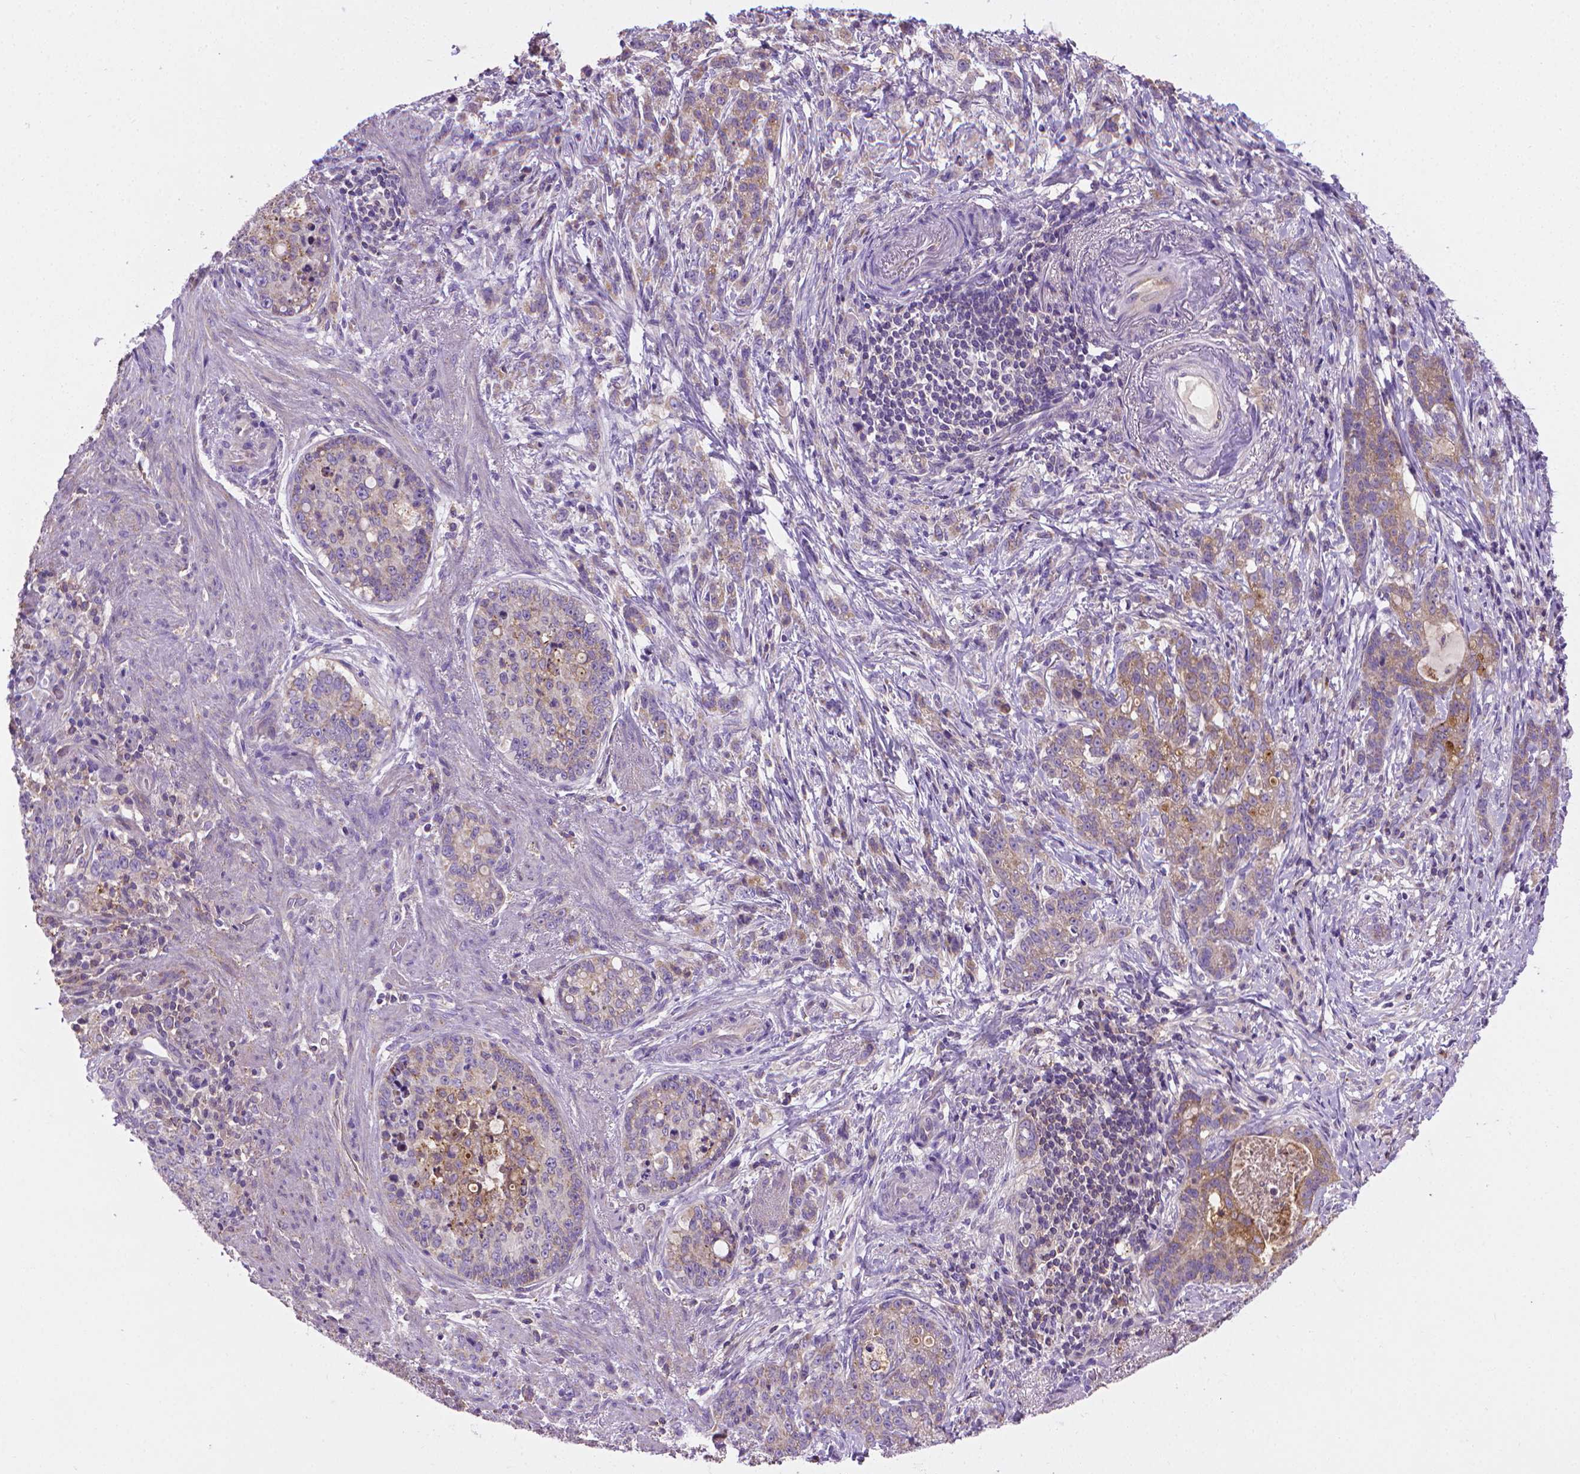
{"staining": {"intensity": "weak", "quantity": "<25%", "location": "cytoplasmic/membranous"}, "tissue": "stomach cancer", "cell_type": "Tumor cells", "image_type": "cancer", "snomed": [{"axis": "morphology", "description": "Adenocarcinoma, NOS"}, {"axis": "topography", "description": "Stomach, lower"}], "caption": "IHC of stomach cancer (adenocarcinoma) demonstrates no positivity in tumor cells.", "gene": "SLC51B", "patient": {"sex": "male", "age": 88}}